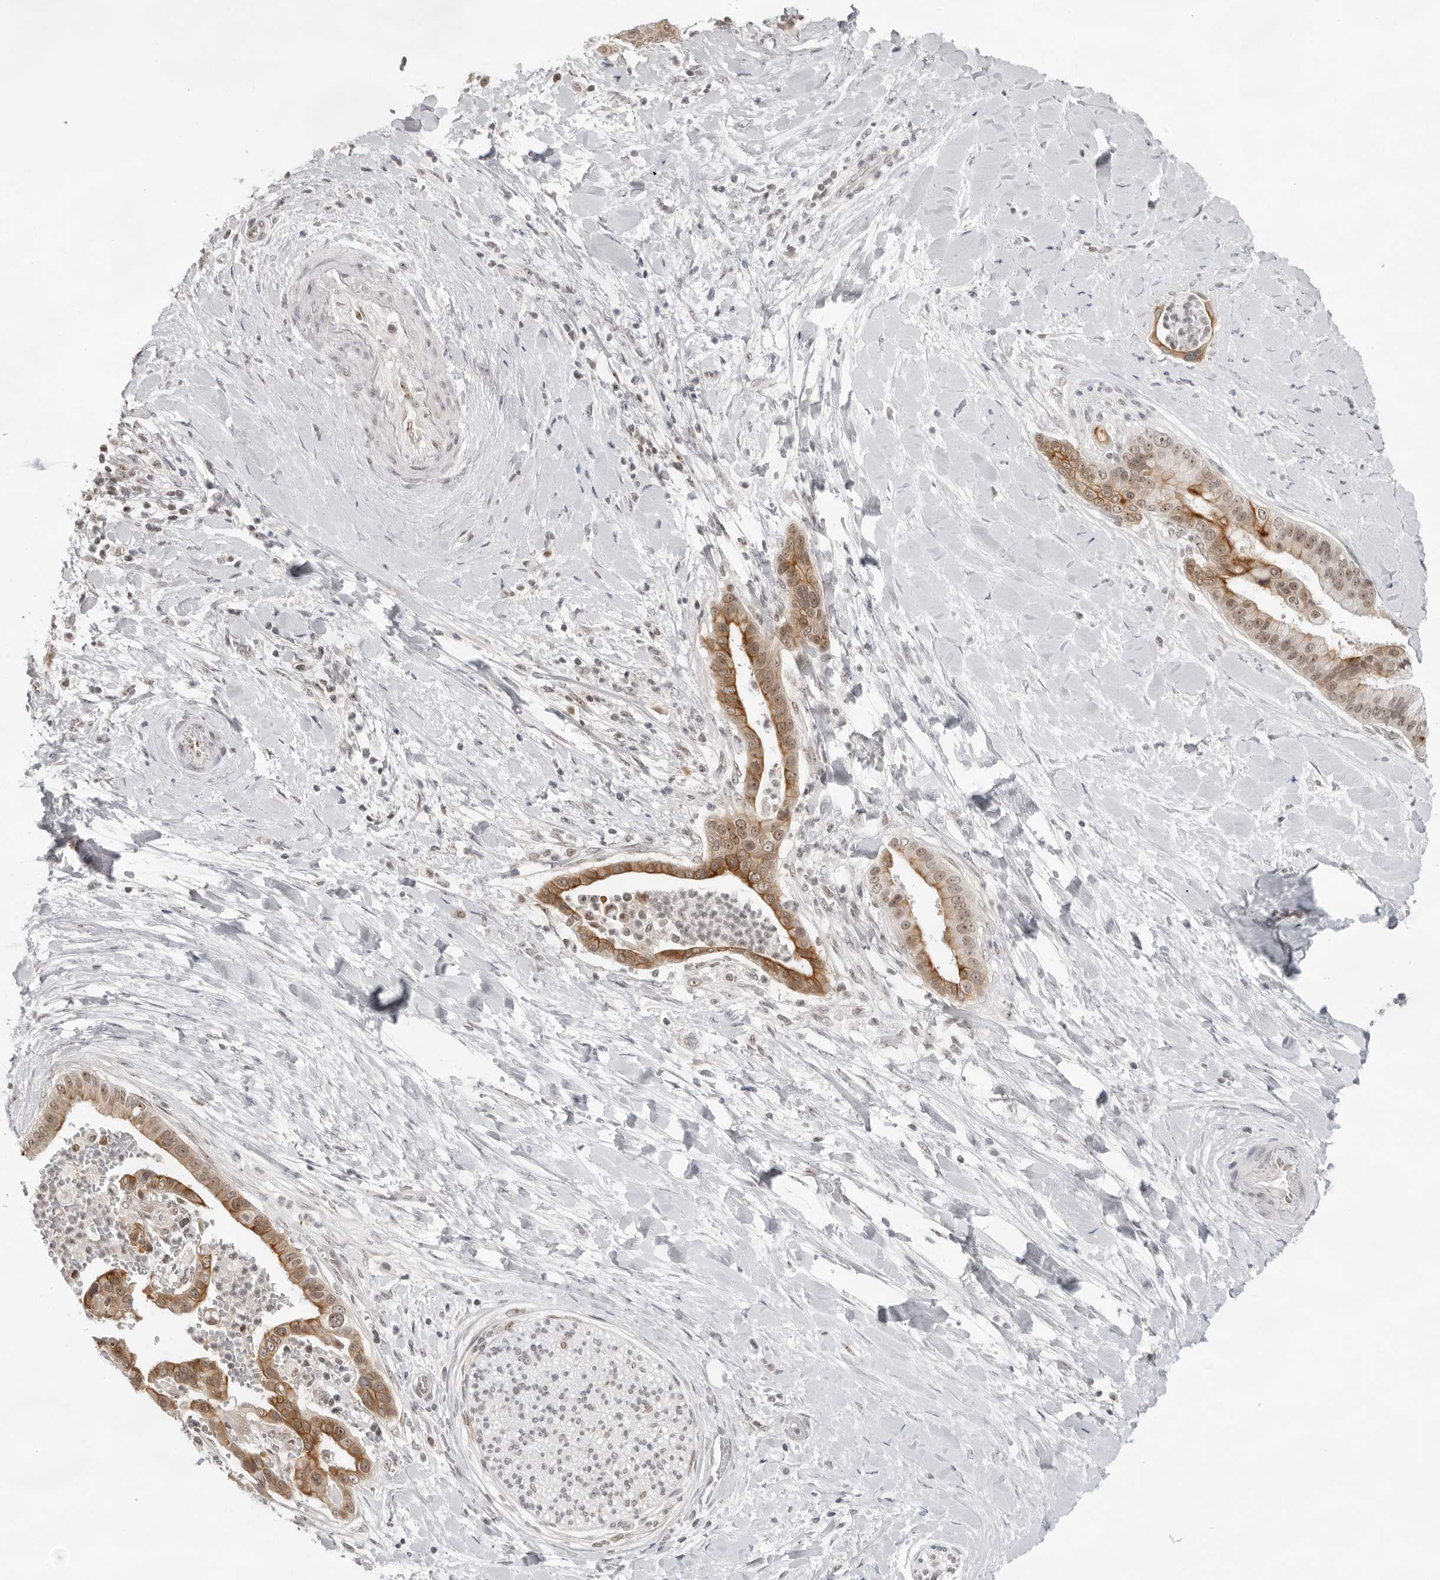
{"staining": {"intensity": "moderate", "quantity": ">75%", "location": "cytoplasmic/membranous,nuclear"}, "tissue": "liver cancer", "cell_type": "Tumor cells", "image_type": "cancer", "snomed": [{"axis": "morphology", "description": "Cholangiocarcinoma"}, {"axis": "topography", "description": "Liver"}], "caption": "Human liver cancer stained for a protein (brown) shows moderate cytoplasmic/membranous and nuclear positive positivity in about >75% of tumor cells.", "gene": "EXOSC10", "patient": {"sex": "female", "age": 54}}